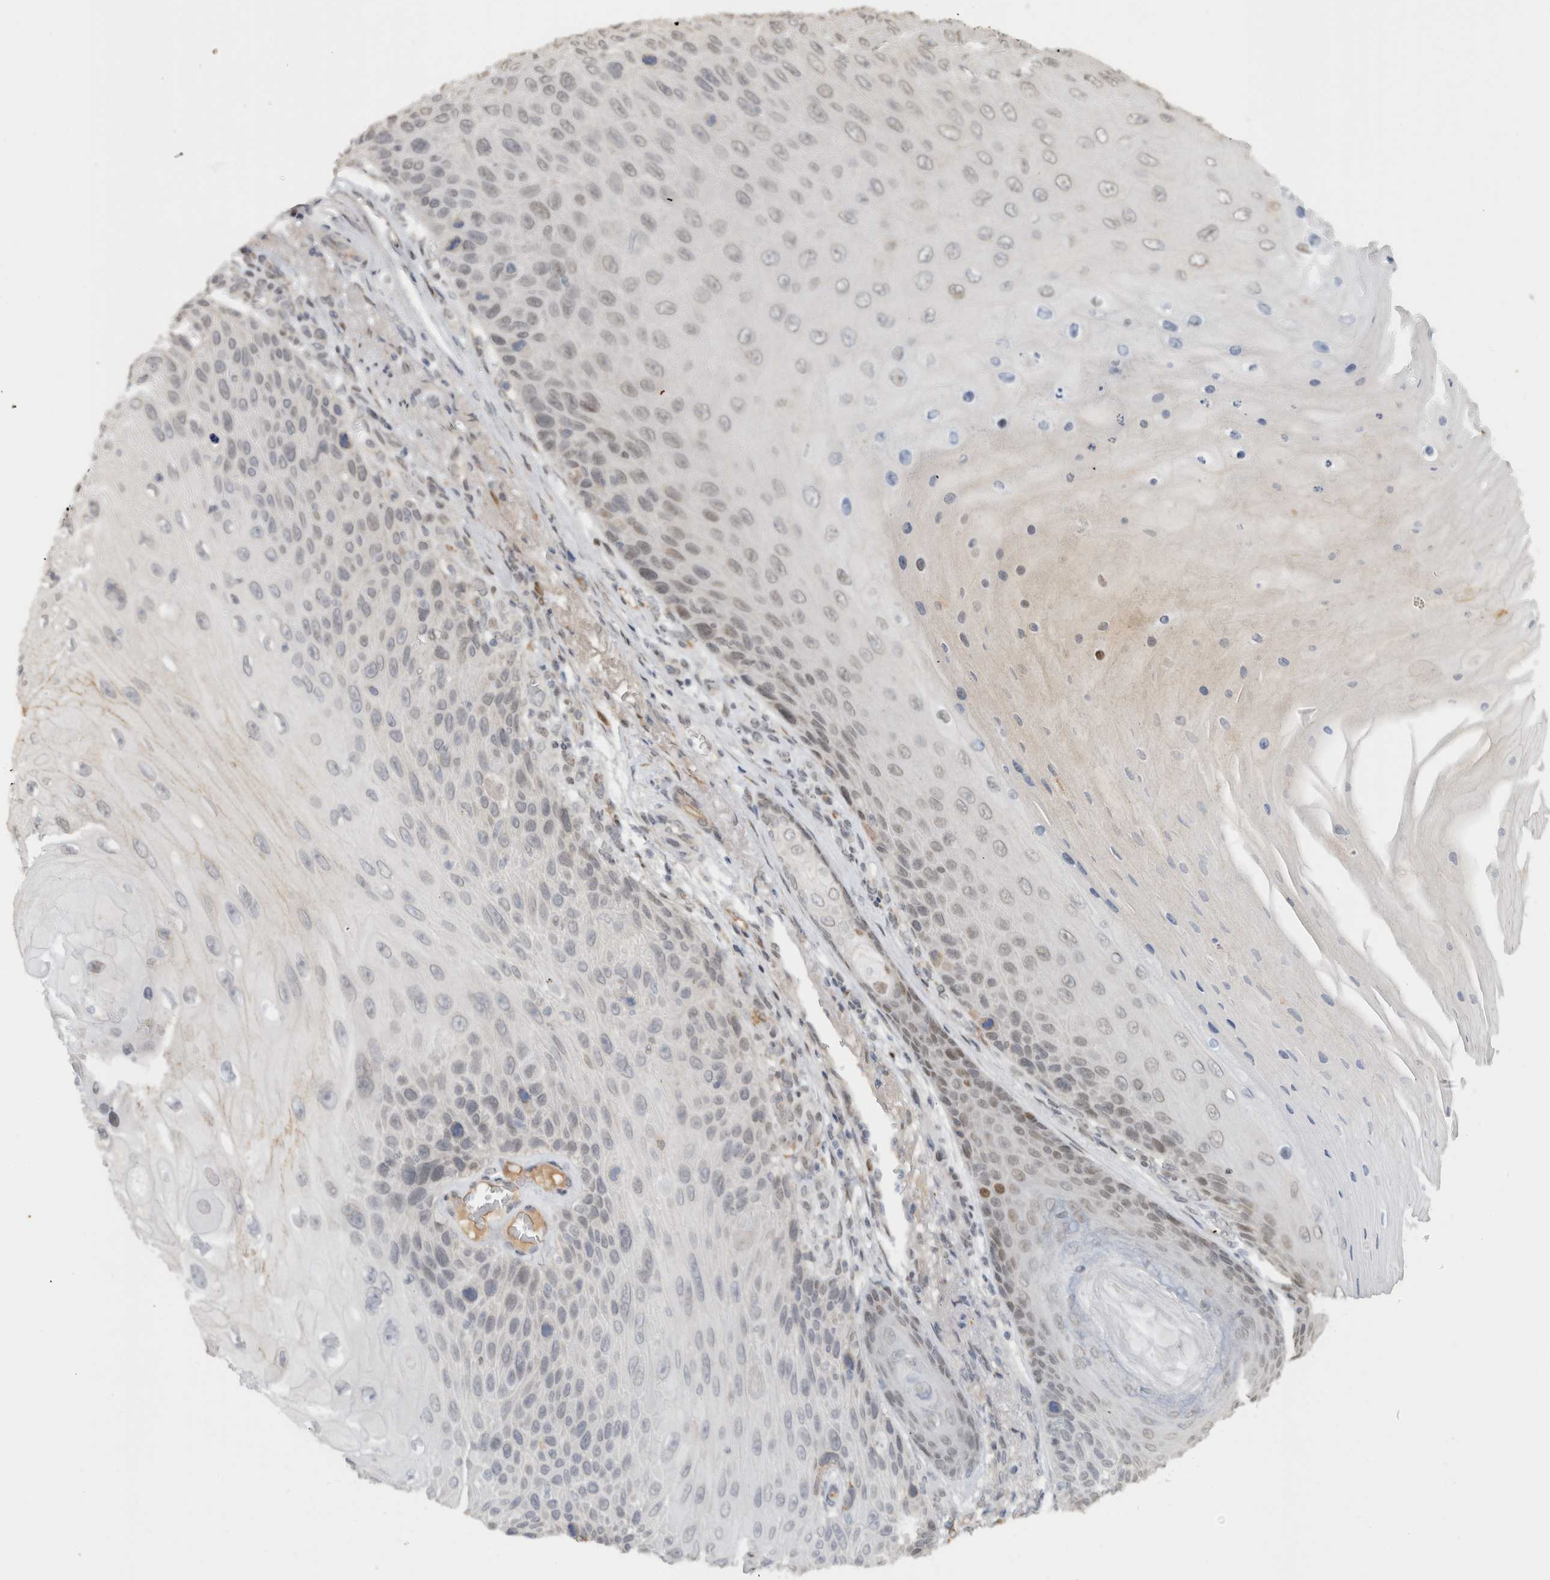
{"staining": {"intensity": "weak", "quantity": "<25%", "location": "nuclear"}, "tissue": "skin cancer", "cell_type": "Tumor cells", "image_type": "cancer", "snomed": [{"axis": "morphology", "description": "Squamous cell carcinoma, NOS"}, {"axis": "topography", "description": "Skin"}], "caption": "The histopathology image exhibits no staining of tumor cells in skin cancer.", "gene": "HNRNPR", "patient": {"sex": "female", "age": 88}}